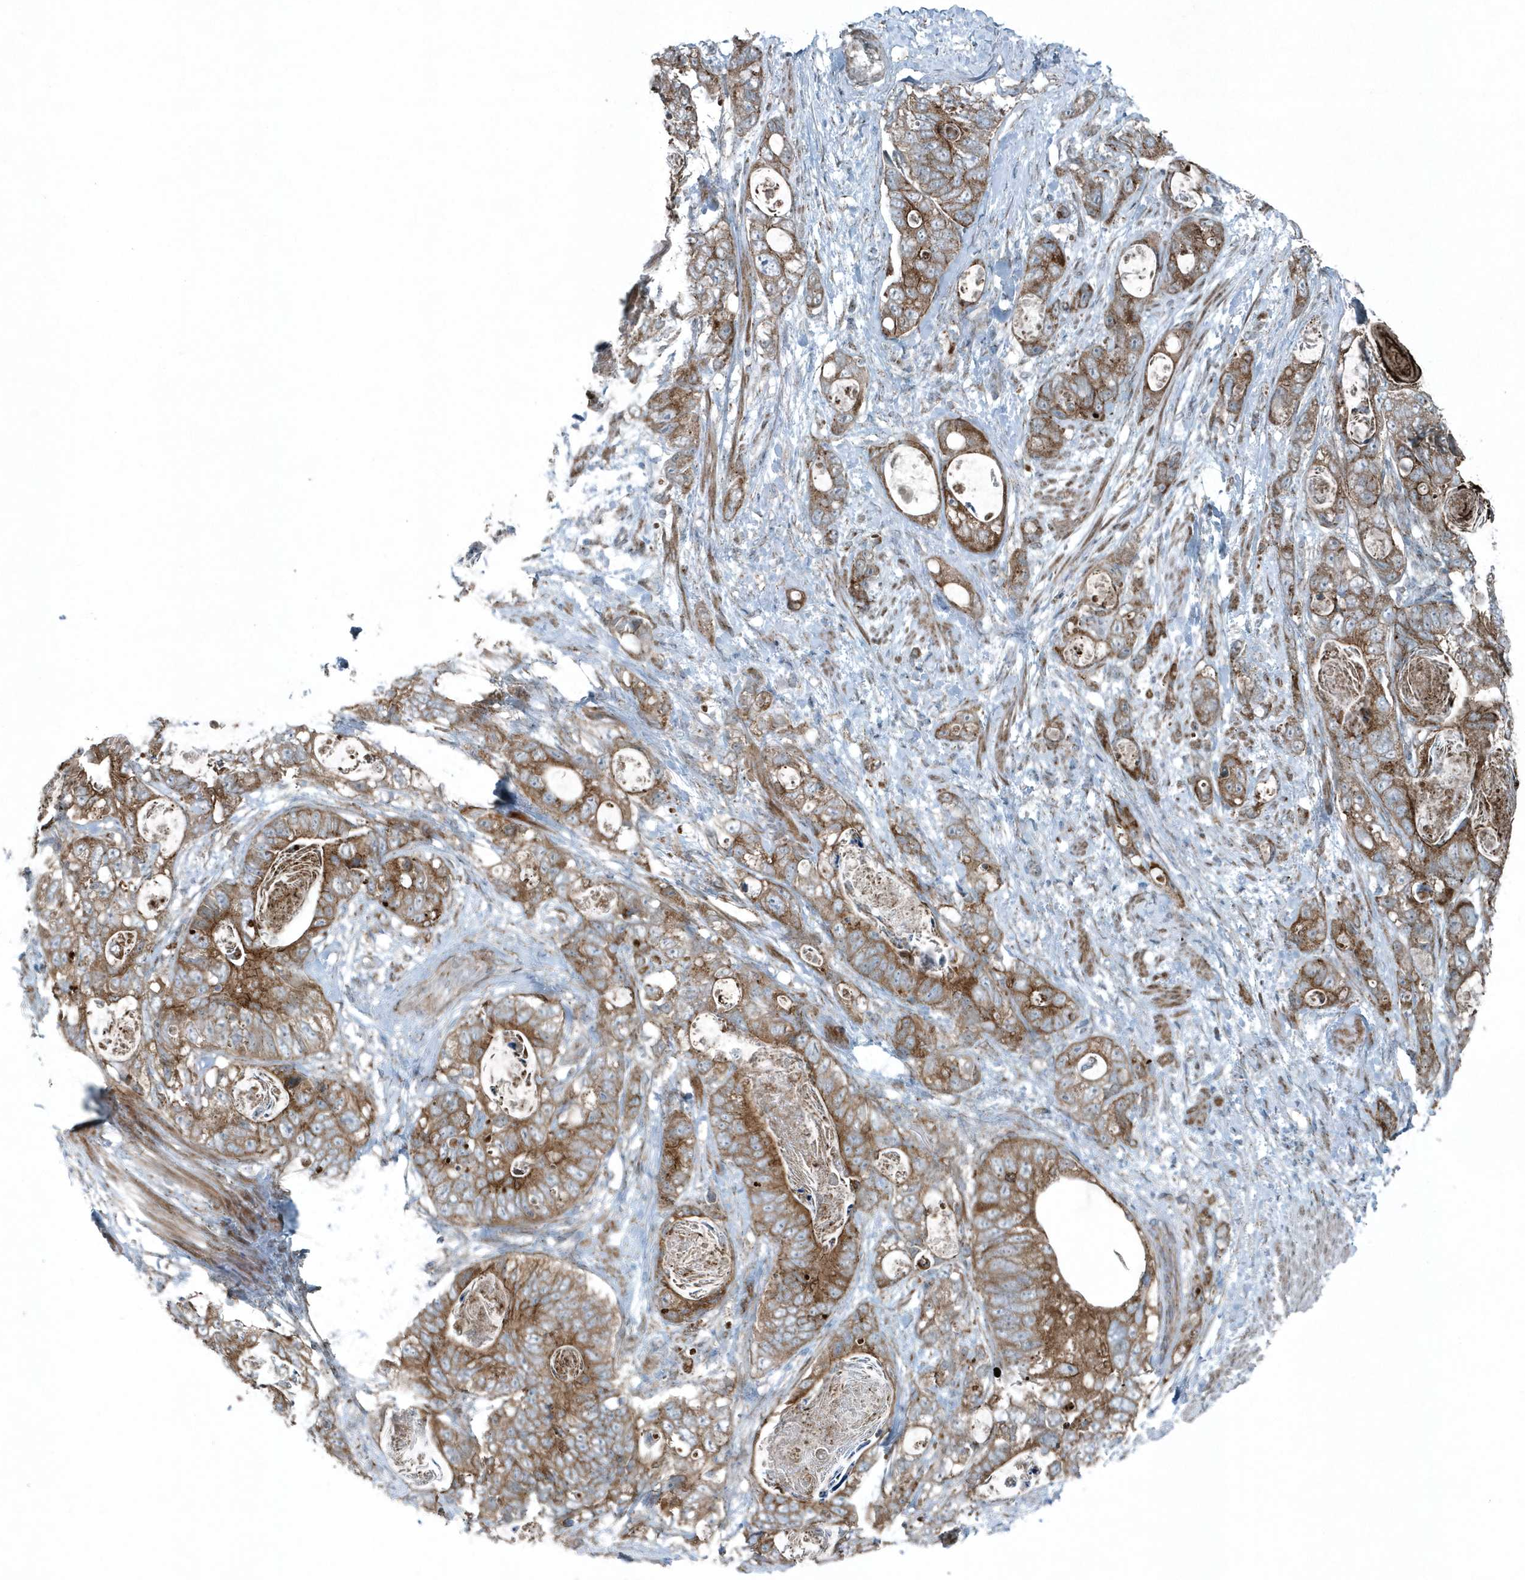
{"staining": {"intensity": "strong", "quantity": ">75%", "location": "cytoplasmic/membranous"}, "tissue": "stomach cancer", "cell_type": "Tumor cells", "image_type": "cancer", "snomed": [{"axis": "morphology", "description": "Normal tissue, NOS"}, {"axis": "morphology", "description": "Adenocarcinoma, NOS"}, {"axis": "topography", "description": "Stomach"}], "caption": "A micrograph of stomach cancer stained for a protein shows strong cytoplasmic/membranous brown staining in tumor cells.", "gene": "GCC2", "patient": {"sex": "female", "age": 89}}